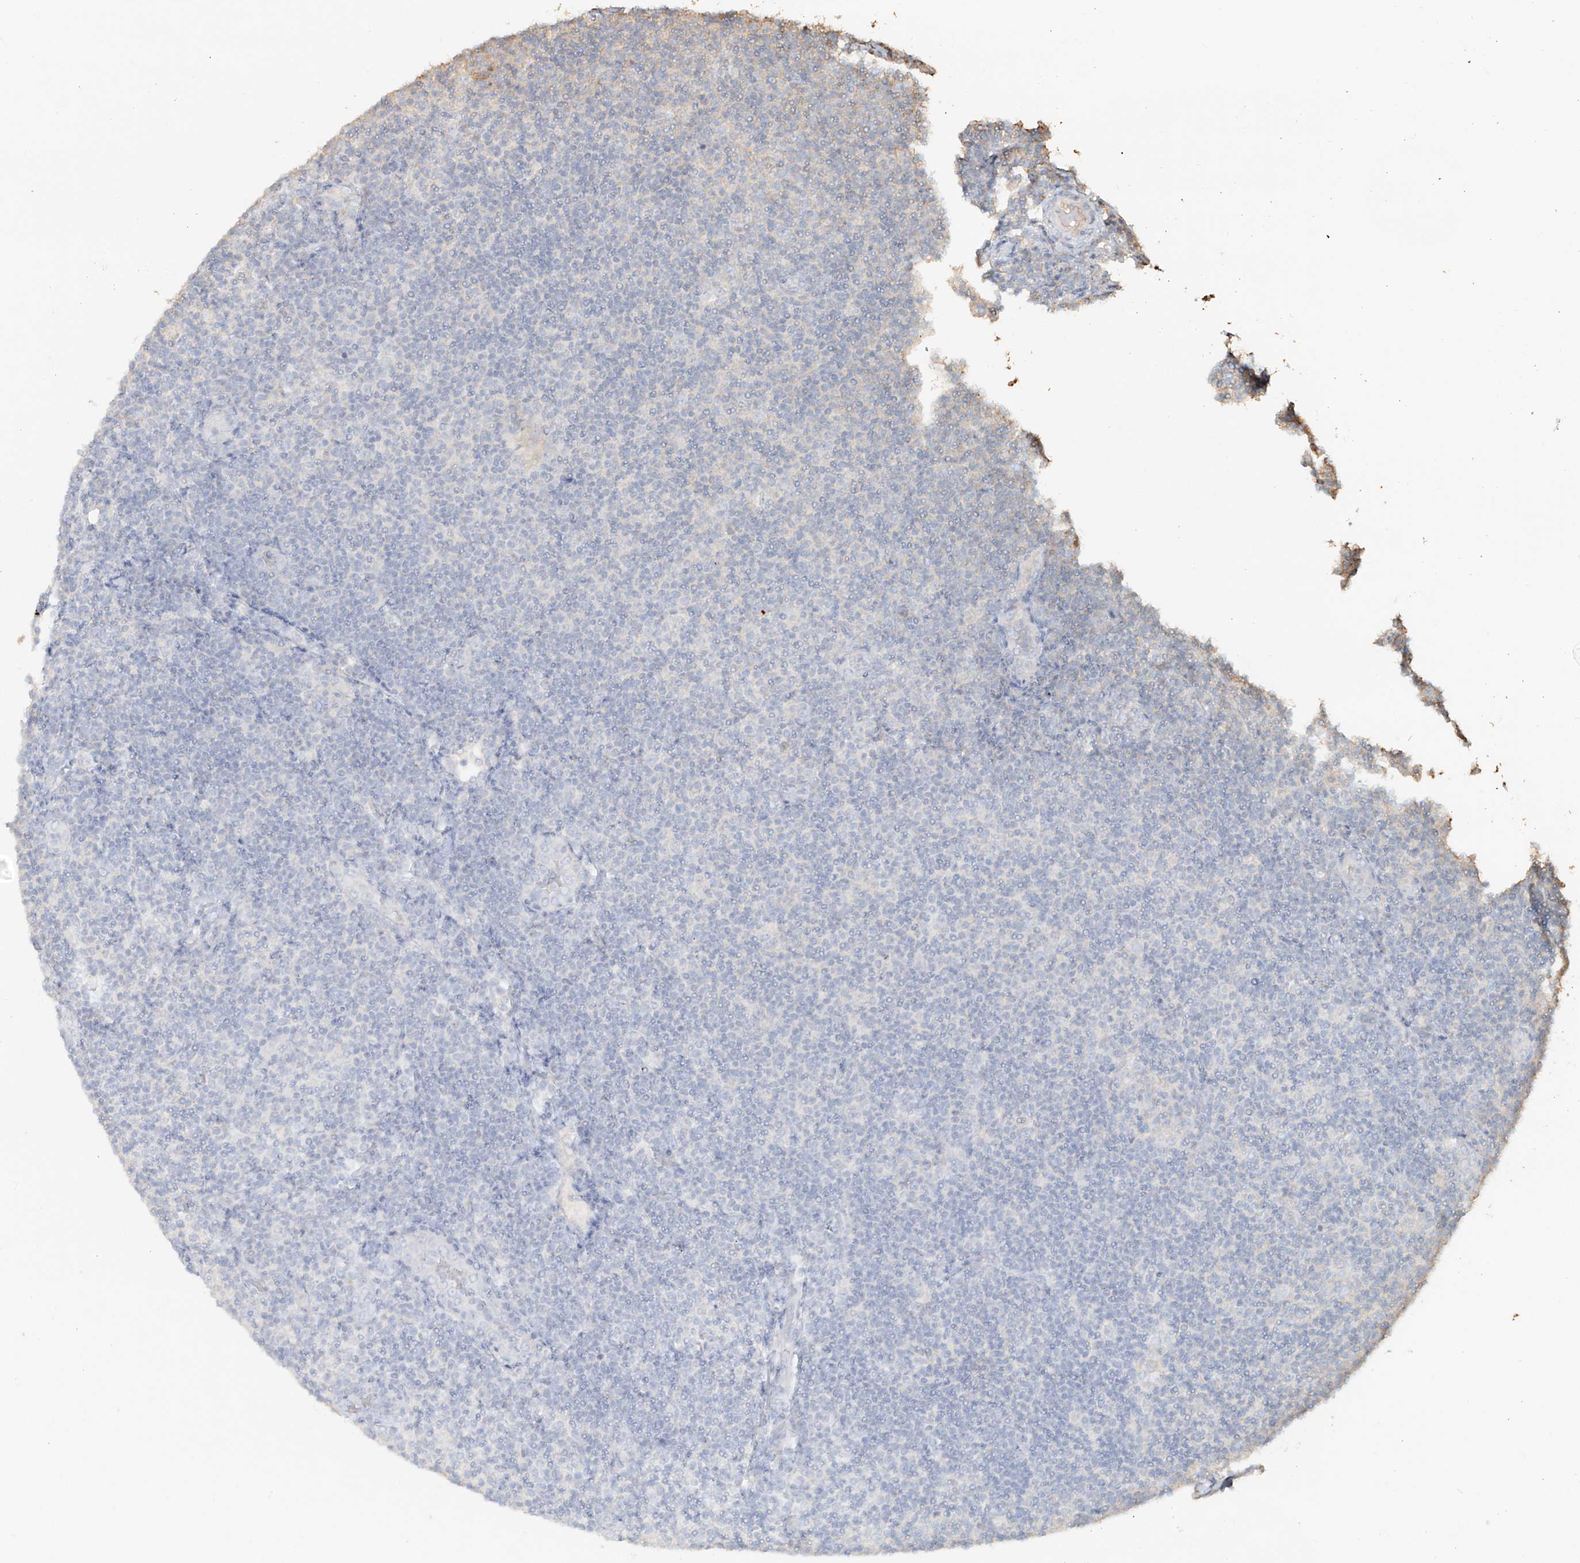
{"staining": {"intensity": "negative", "quantity": "none", "location": "none"}, "tissue": "lymphoma", "cell_type": "Tumor cells", "image_type": "cancer", "snomed": [{"axis": "morphology", "description": "Malignant lymphoma, non-Hodgkin's type, Low grade"}, {"axis": "topography", "description": "Lymph node"}], "caption": "Human malignant lymphoma, non-Hodgkin's type (low-grade) stained for a protein using immunohistochemistry (IHC) exhibits no positivity in tumor cells.", "gene": "NPHS1", "patient": {"sex": "male", "age": 83}}